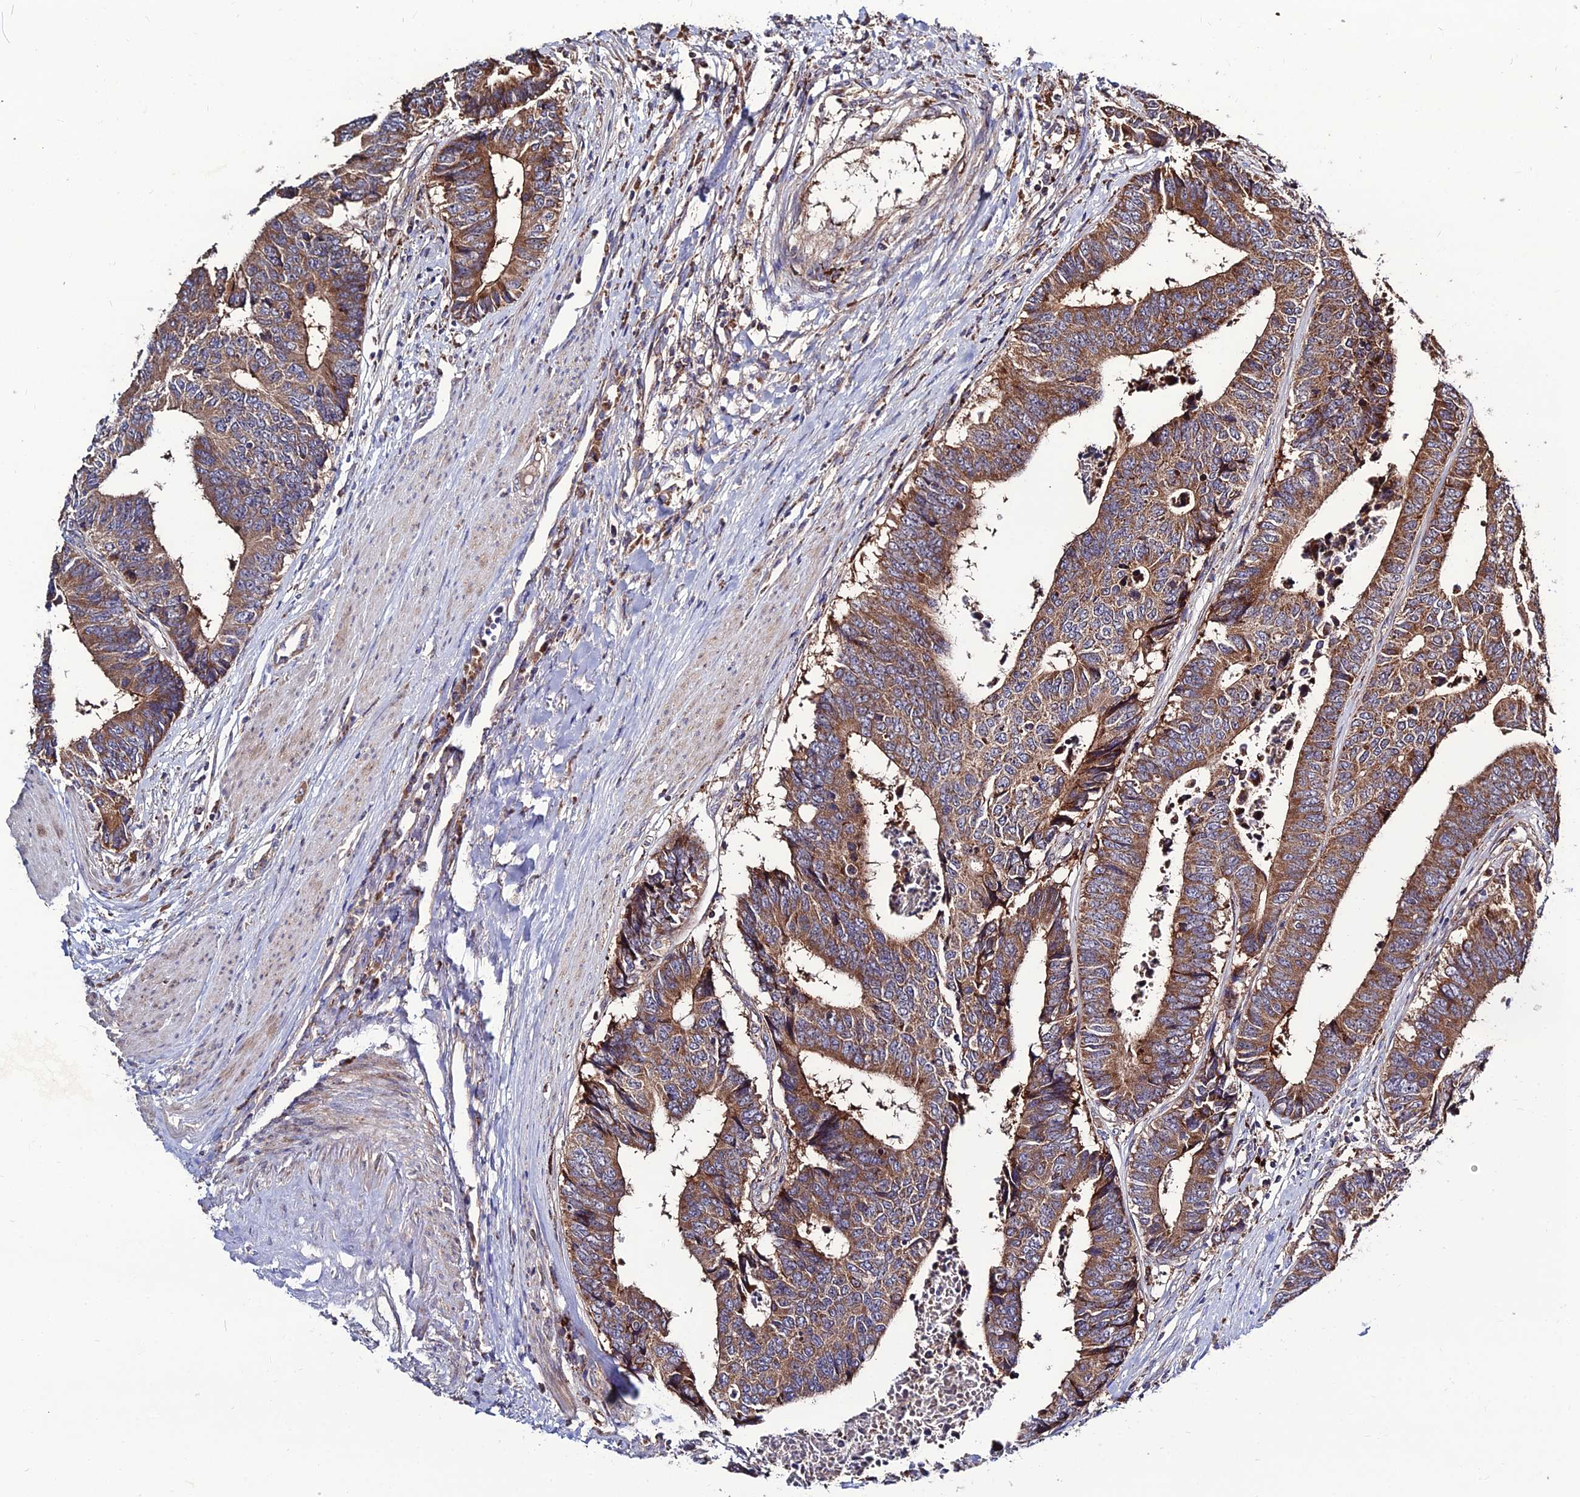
{"staining": {"intensity": "moderate", "quantity": ">75%", "location": "cytoplasmic/membranous"}, "tissue": "colorectal cancer", "cell_type": "Tumor cells", "image_type": "cancer", "snomed": [{"axis": "morphology", "description": "Adenocarcinoma, NOS"}, {"axis": "topography", "description": "Rectum"}], "caption": "Immunohistochemistry (IHC) of colorectal cancer reveals medium levels of moderate cytoplasmic/membranous staining in approximately >75% of tumor cells.", "gene": "RIC8B", "patient": {"sex": "male", "age": 84}}